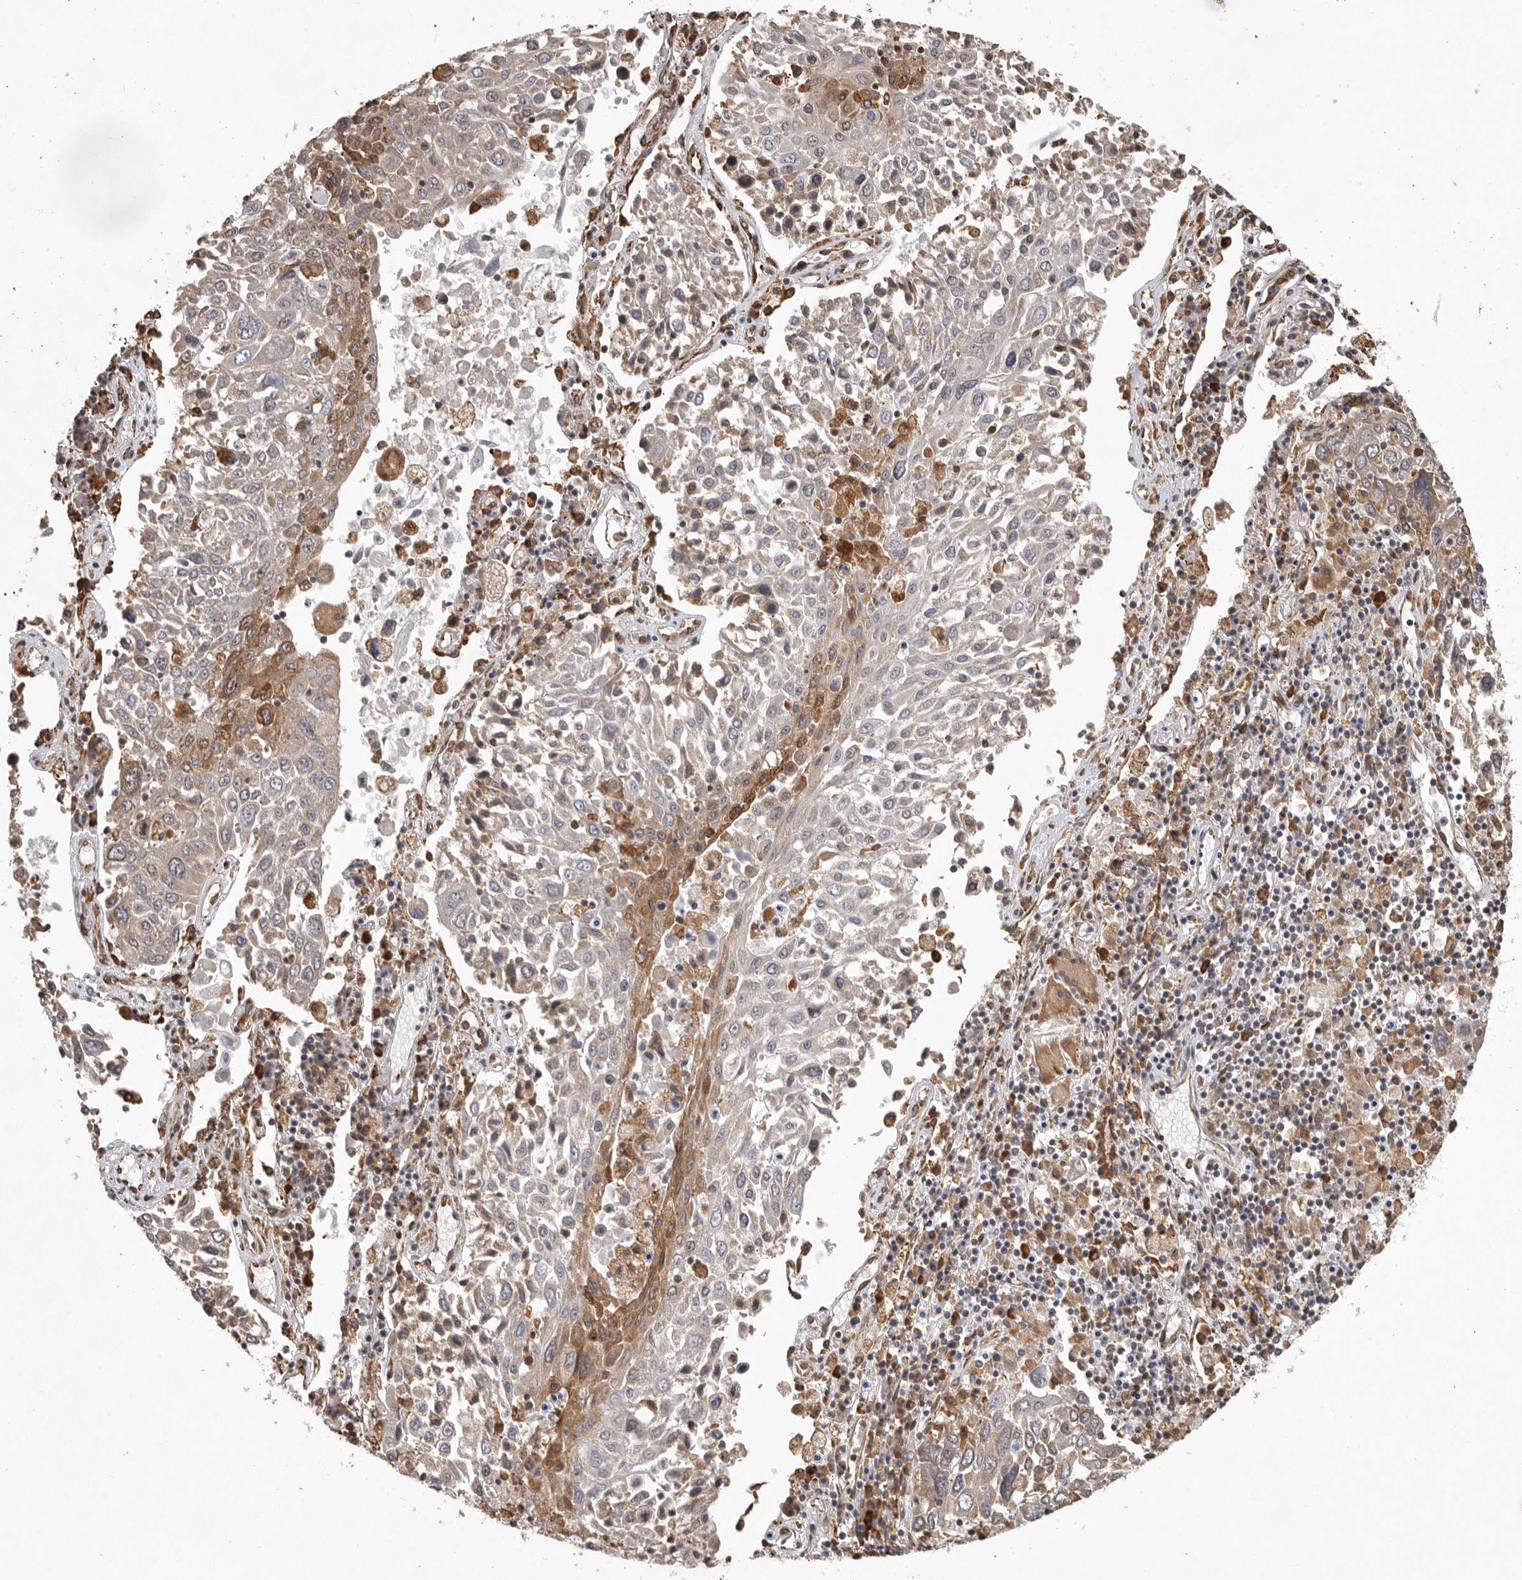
{"staining": {"intensity": "weak", "quantity": "25%-75%", "location": "cytoplasmic/membranous,nuclear"}, "tissue": "lung cancer", "cell_type": "Tumor cells", "image_type": "cancer", "snomed": [{"axis": "morphology", "description": "Squamous cell carcinoma, NOS"}, {"axis": "topography", "description": "Lung"}], "caption": "Tumor cells exhibit low levels of weak cytoplasmic/membranous and nuclear positivity in approximately 25%-75% of cells in human lung cancer.", "gene": "ZNF83", "patient": {"sex": "male", "age": 65}}